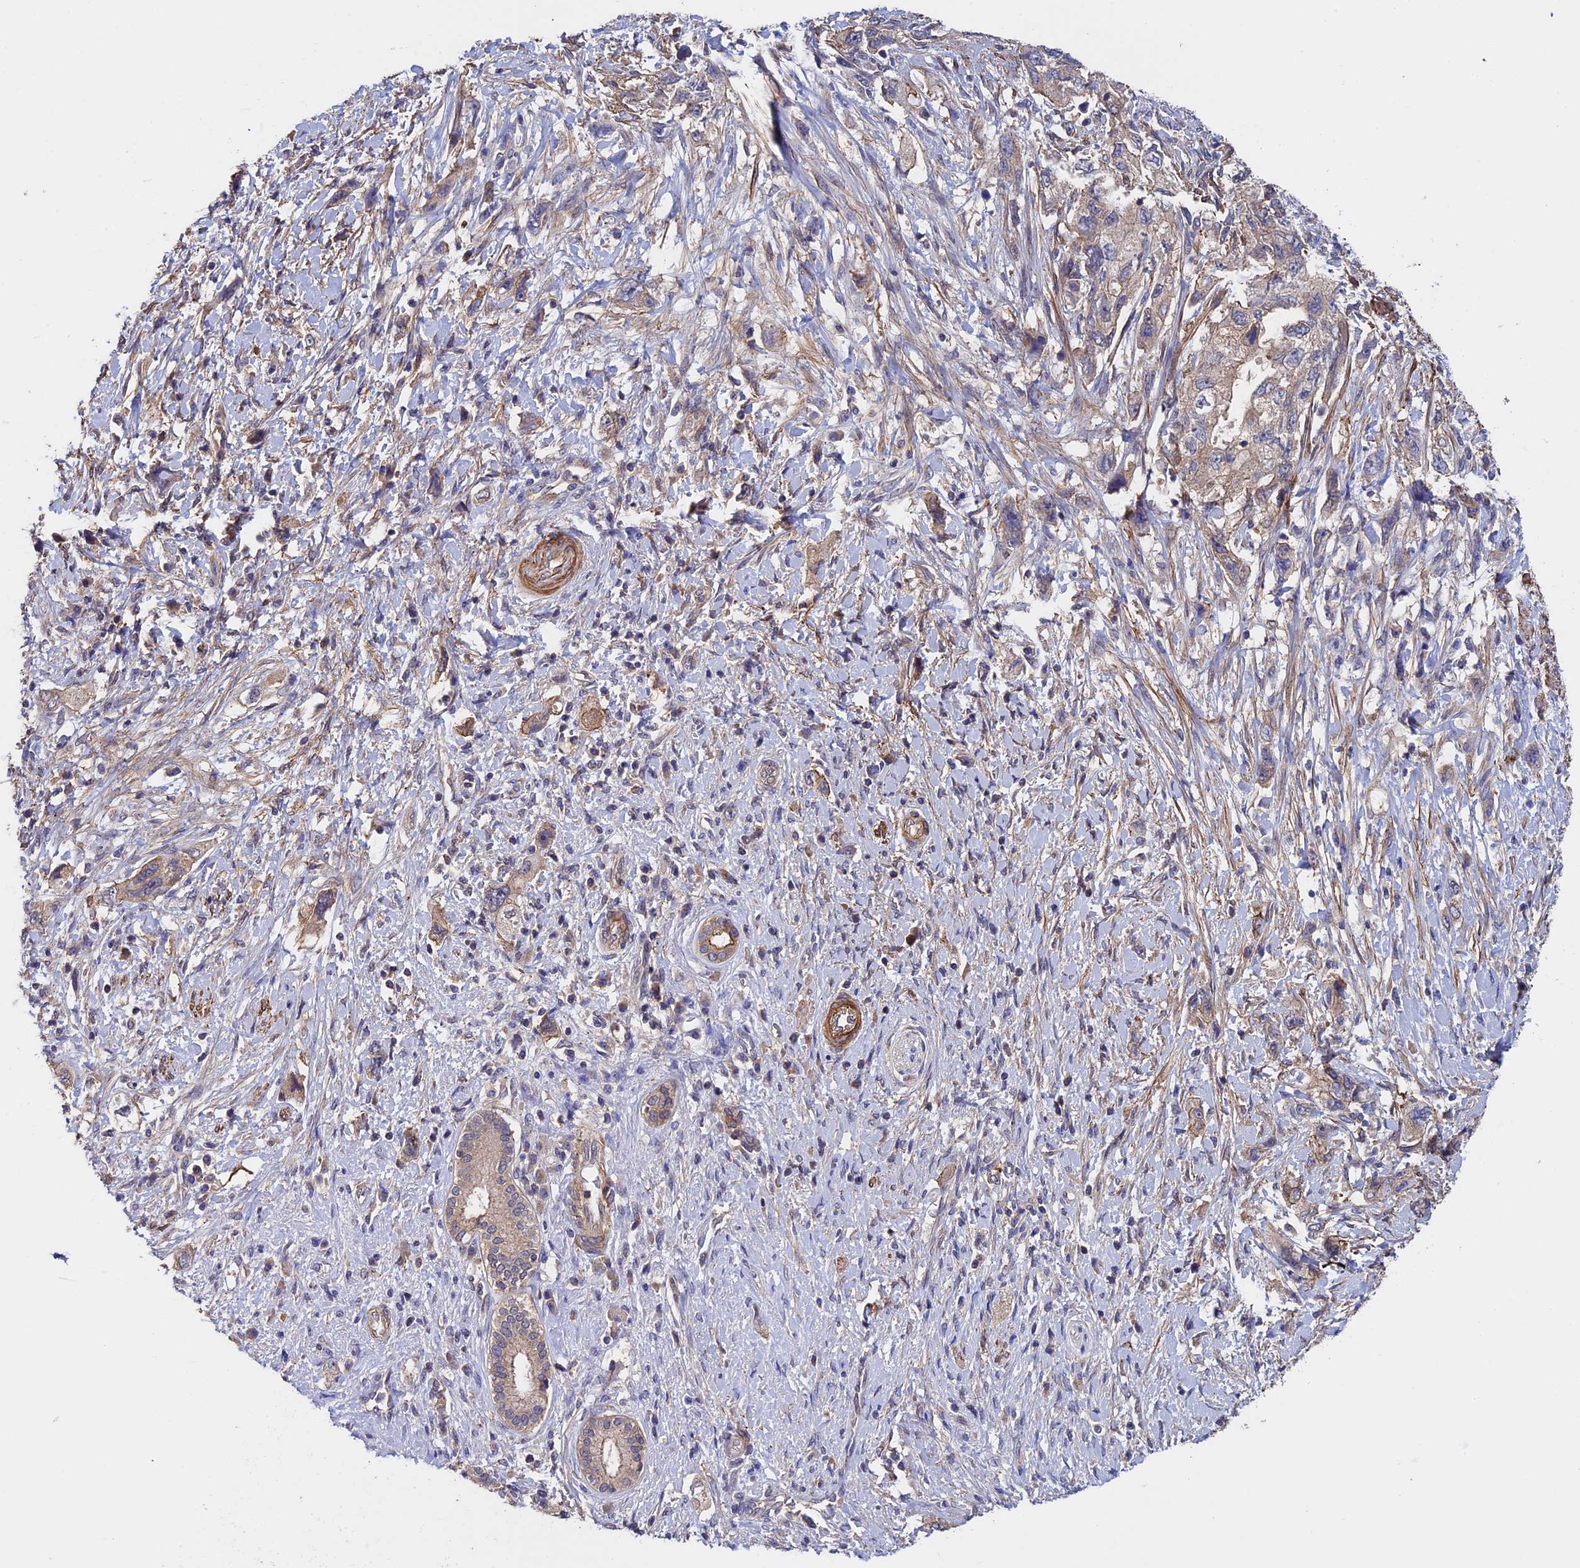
{"staining": {"intensity": "weak", "quantity": "<25%", "location": "cytoplasmic/membranous"}, "tissue": "pancreatic cancer", "cell_type": "Tumor cells", "image_type": "cancer", "snomed": [{"axis": "morphology", "description": "Adenocarcinoma, NOS"}, {"axis": "topography", "description": "Pancreas"}], "caption": "The micrograph shows no significant positivity in tumor cells of pancreatic adenocarcinoma.", "gene": "SLC9A5", "patient": {"sex": "female", "age": 73}}